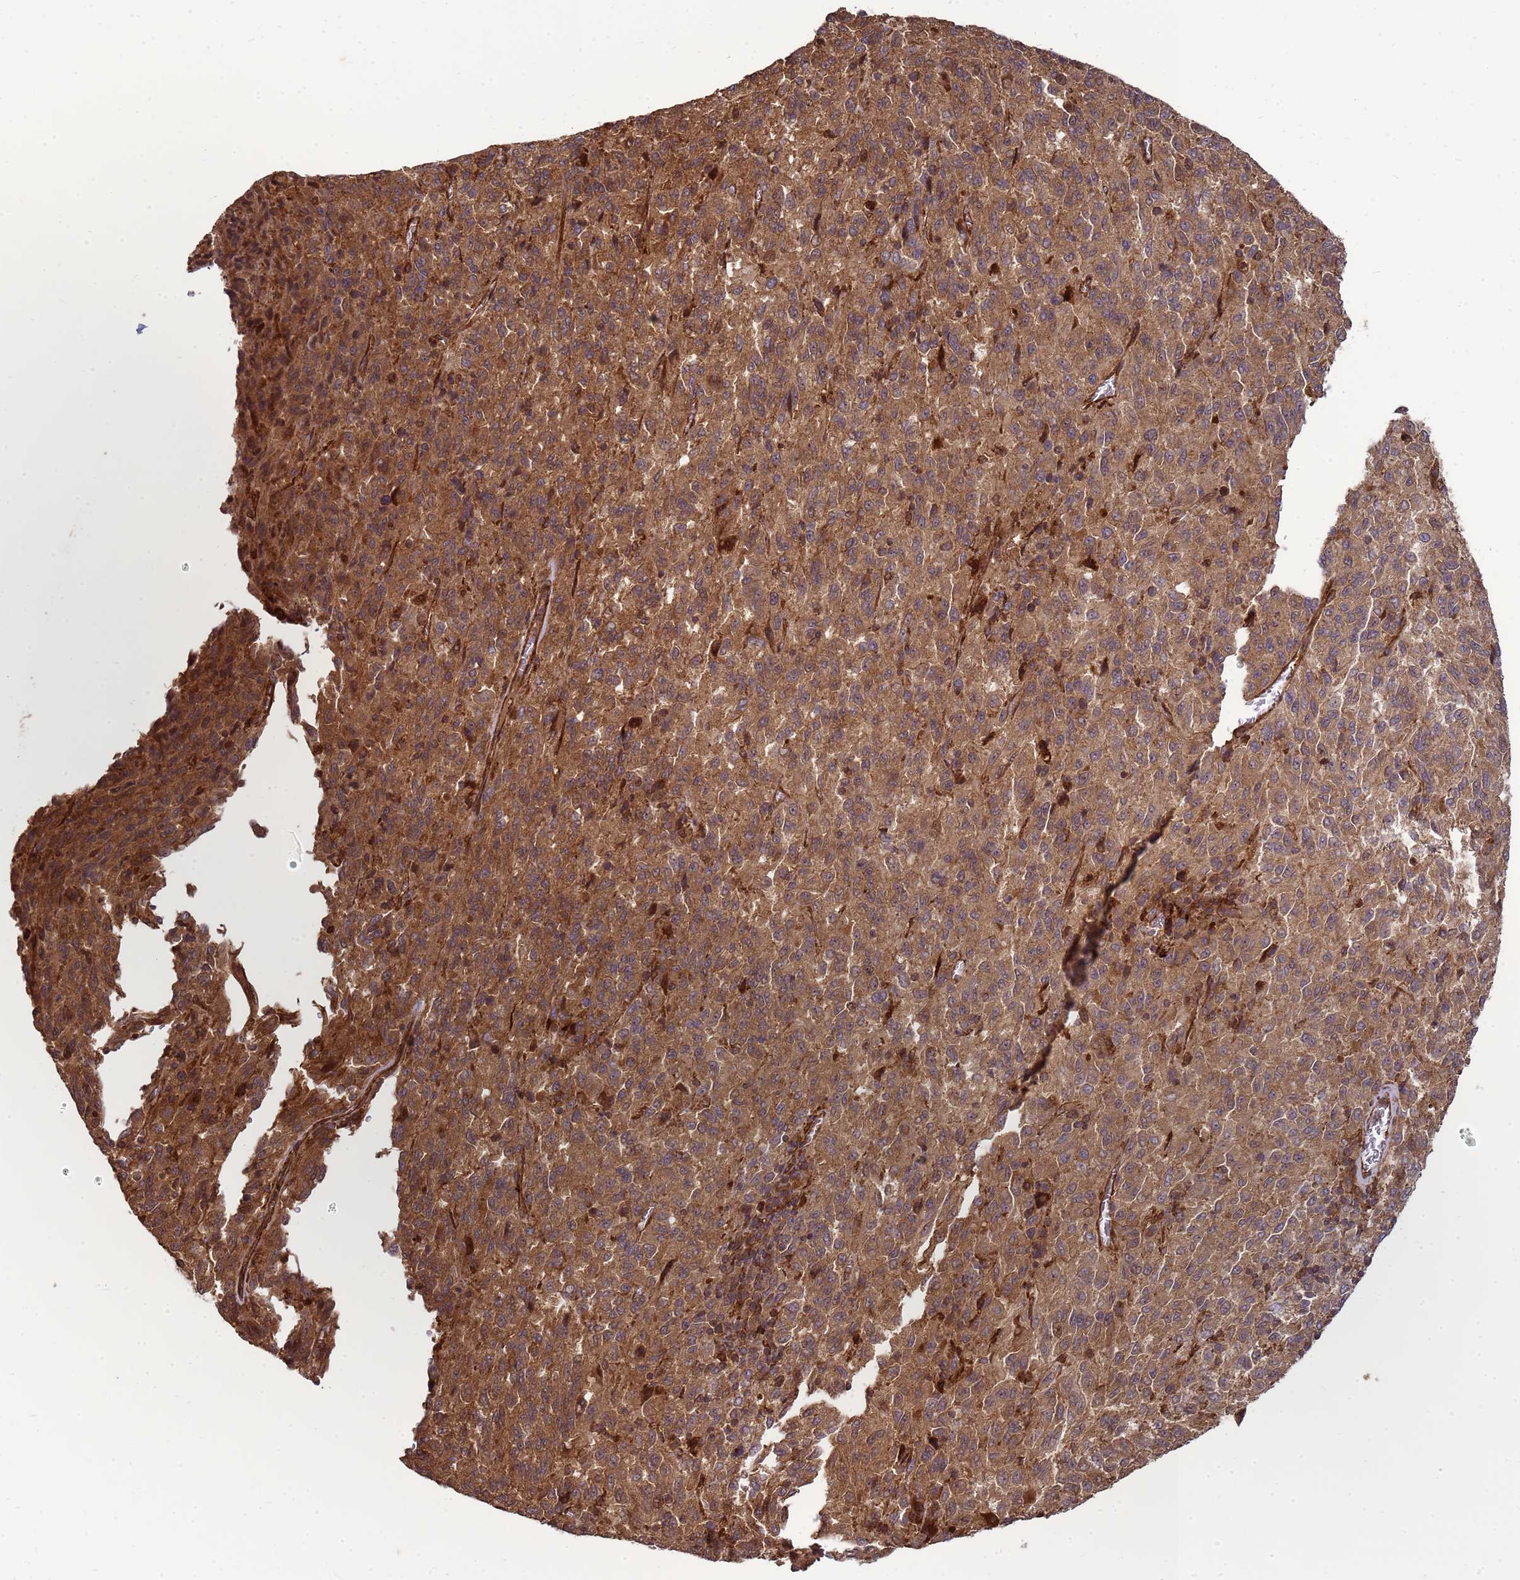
{"staining": {"intensity": "moderate", "quantity": ">75%", "location": "cytoplasmic/membranous"}, "tissue": "melanoma", "cell_type": "Tumor cells", "image_type": "cancer", "snomed": [{"axis": "morphology", "description": "Malignant melanoma, Metastatic site"}, {"axis": "topography", "description": "Lung"}], "caption": "Brown immunohistochemical staining in human melanoma shows moderate cytoplasmic/membranous staining in approximately >75% of tumor cells.", "gene": "CNOT1", "patient": {"sex": "male", "age": 64}}